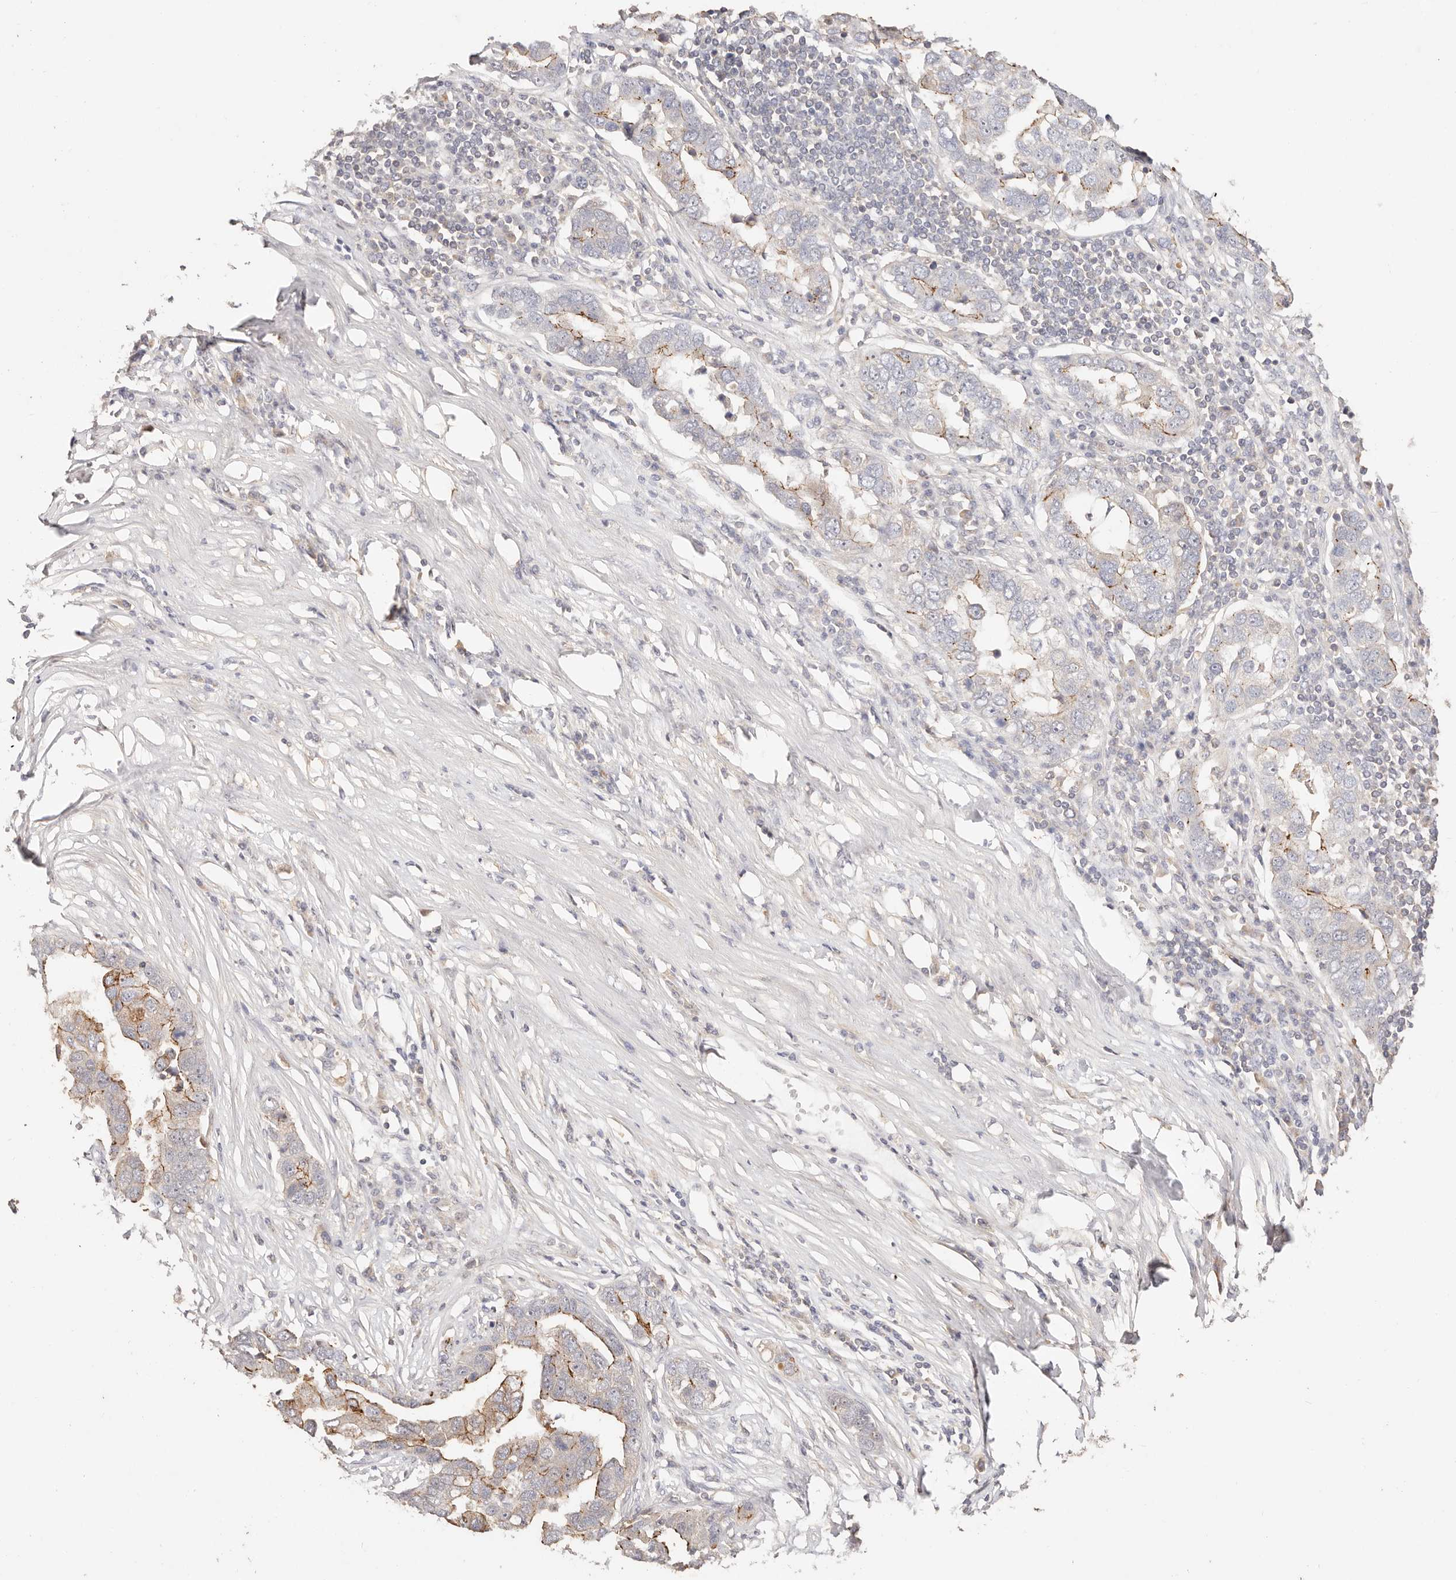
{"staining": {"intensity": "moderate", "quantity": "<25%", "location": "cytoplasmic/membranous"}, "tissue": "pancreatic cancer", "cell_type": "Tumor cells", "image_type": "cancer", "snomed": [{"axis": "morphology", "description": "Adenocarcinoma, NOS"}, {"axis": "topography", "description": "Pancreas"}], "caption": "Immunohistochemical staining of pancreatic adenocarcinoma demonstrates moderate cytoplasmic/membranous protein expression in approximately <25% of tumor cells.", "gene": "CXADR", "patient": {"sex": "female", "age": 61}}